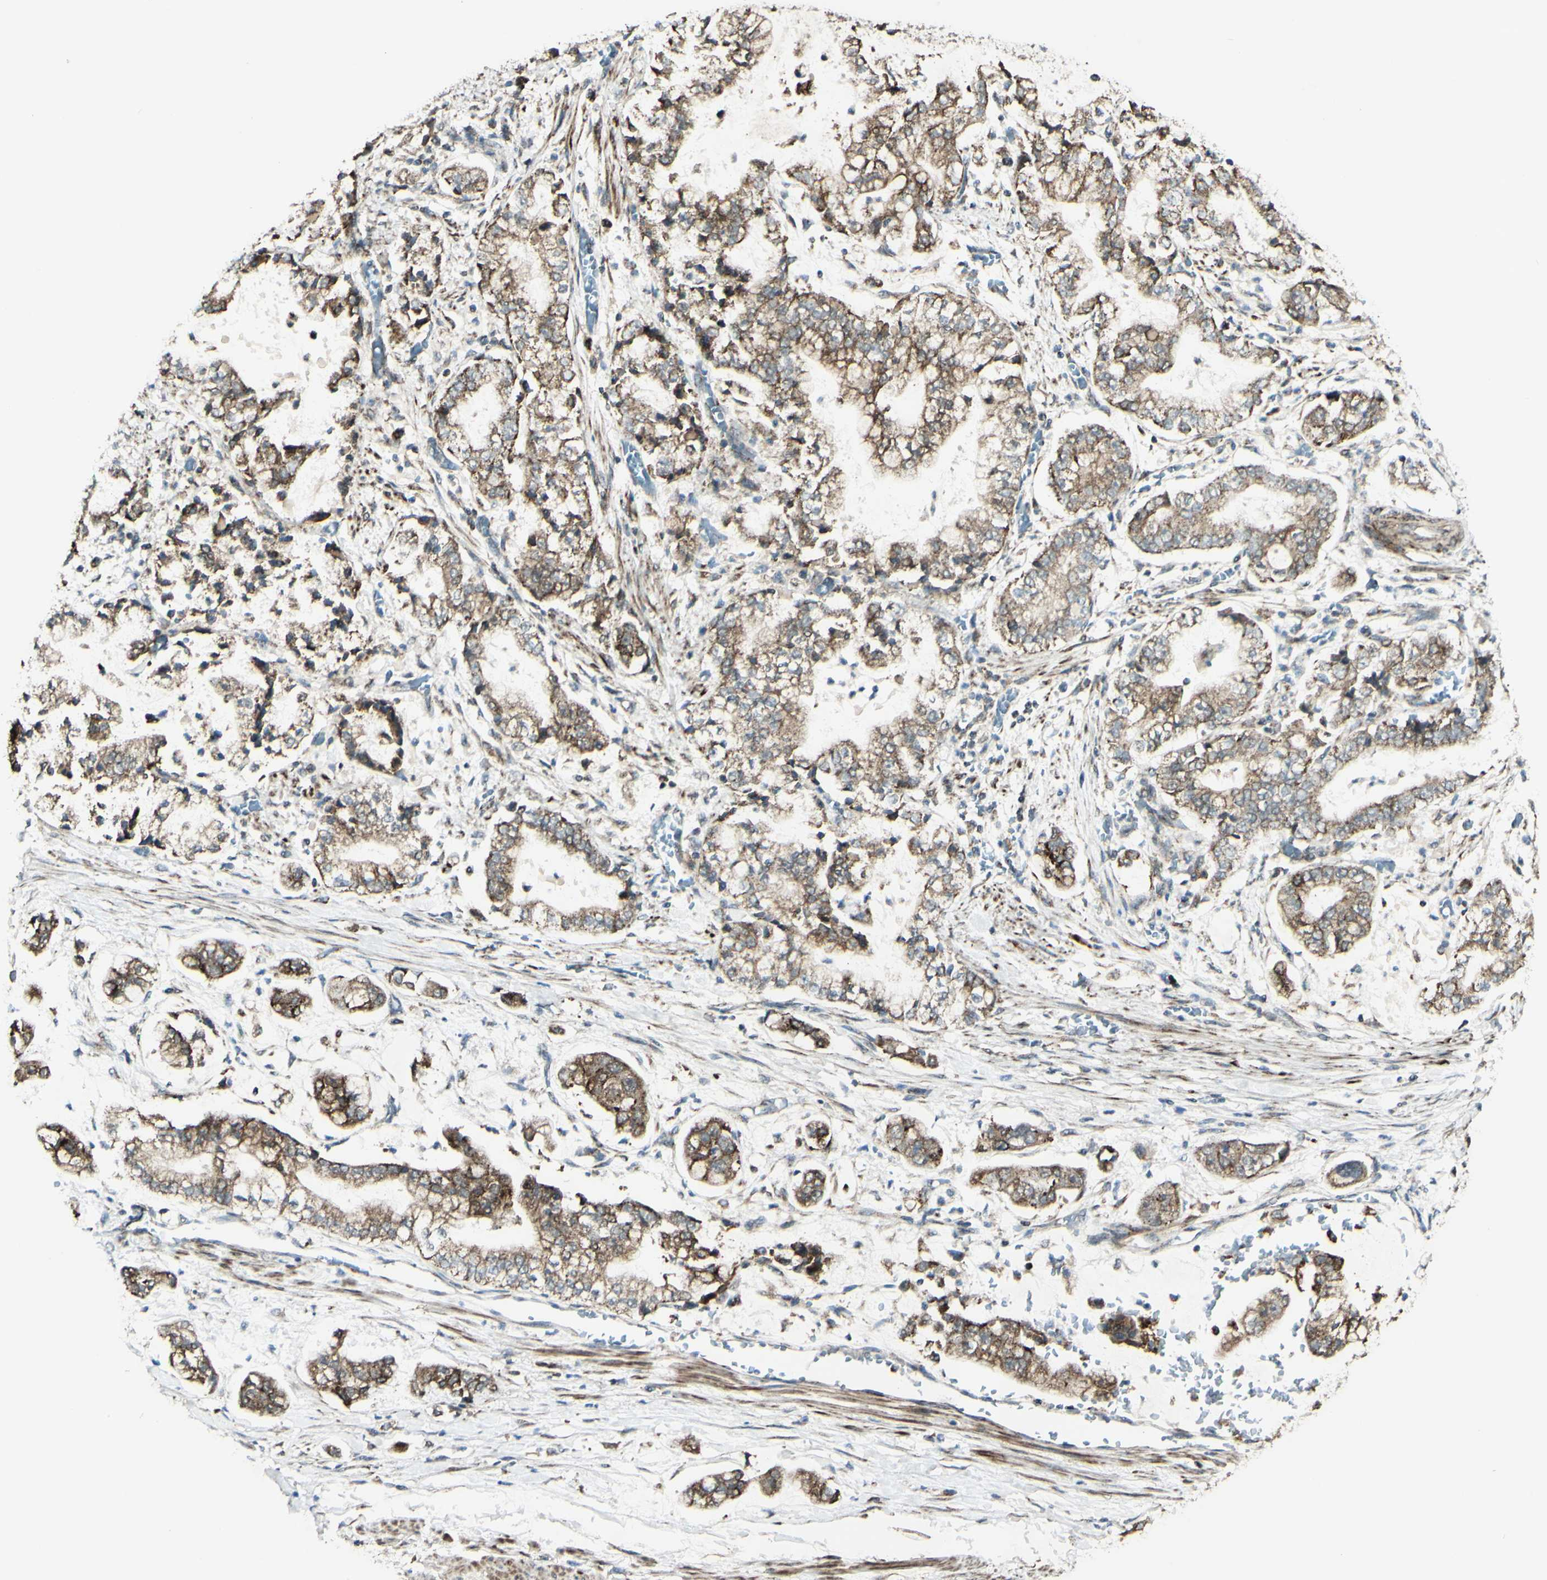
{"staining": {"intensity": "moderate", "quantity": ">75%", "location": "cytoplasmic/membranous"}, "tissue": "stomach cancer", "cell_type": "Tumor cells", "image_type": "cancer", "snomed": [{"axis": "morphology", "description": "Adenocarcinoma, NOS"}, {"axis": "topography", "description": "Stomach"}], "caption": "IHC of stomach cancer shows medium levels of moderate cytoplasmic/membranous staining in approximately >75% of tumor cells.", "gene": "DHRS3", "patient": {"sex": "male", "age": 76}}